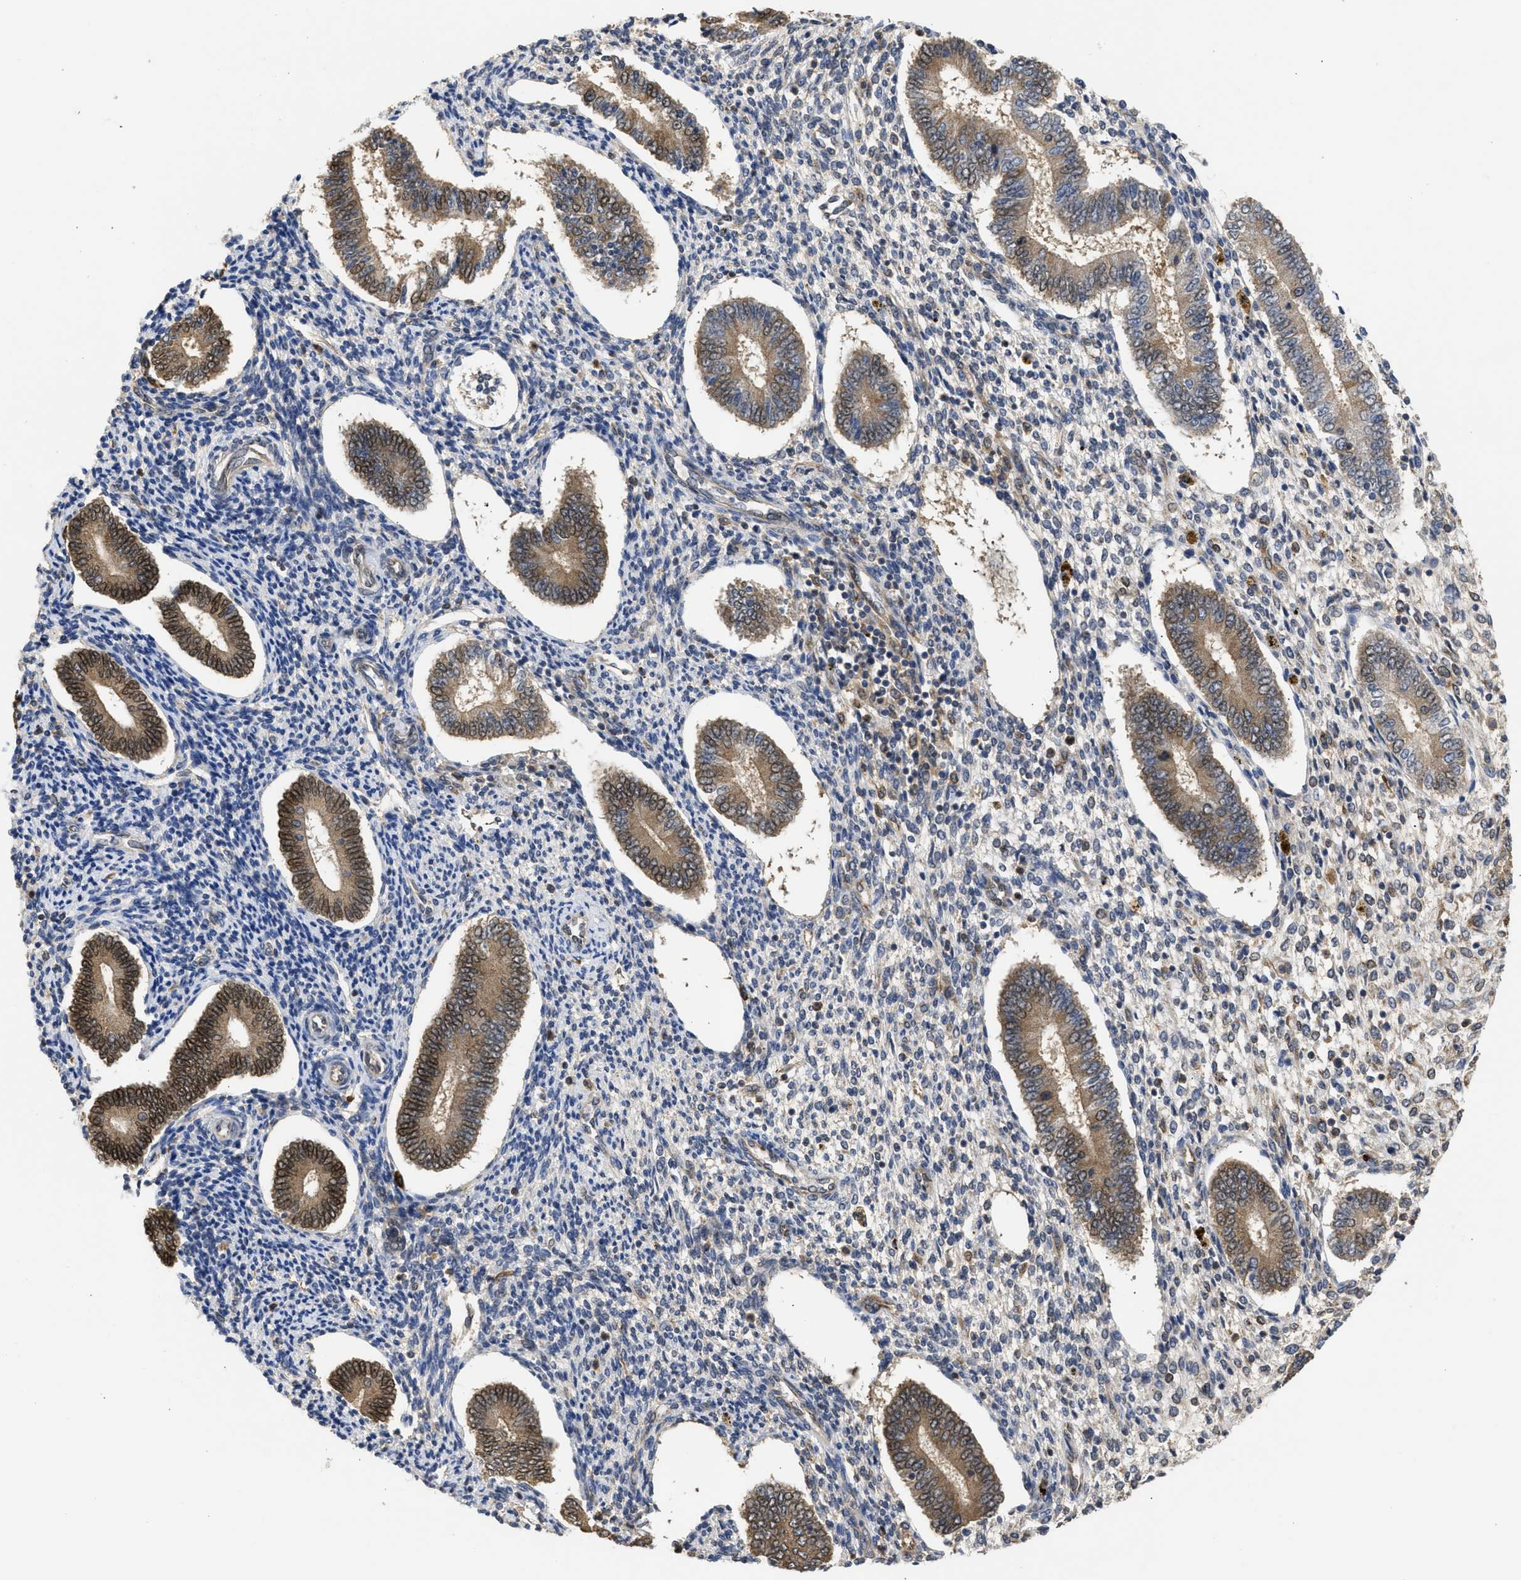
{"staining": {"intensity": "negative", "quantity": "none", "location": "none"}, "tissue": "endometrium", "cell_type": "Cells in endometrial stroma", "image_type": "normal", "snomed": [{"axis": "morphology", "description": "Normal tissue, NOS"}, {"axis": "topography", "description": "Endometrium"}], "caption": "A photomicrograph of human endometrium is negative for staining in cells in endometrial stroma. (DAB (3,3'-diaminobenzidine) IHC, high magnification).", "gene": "DNAJC1", "patient": {"sex": "female", "age": 42}}